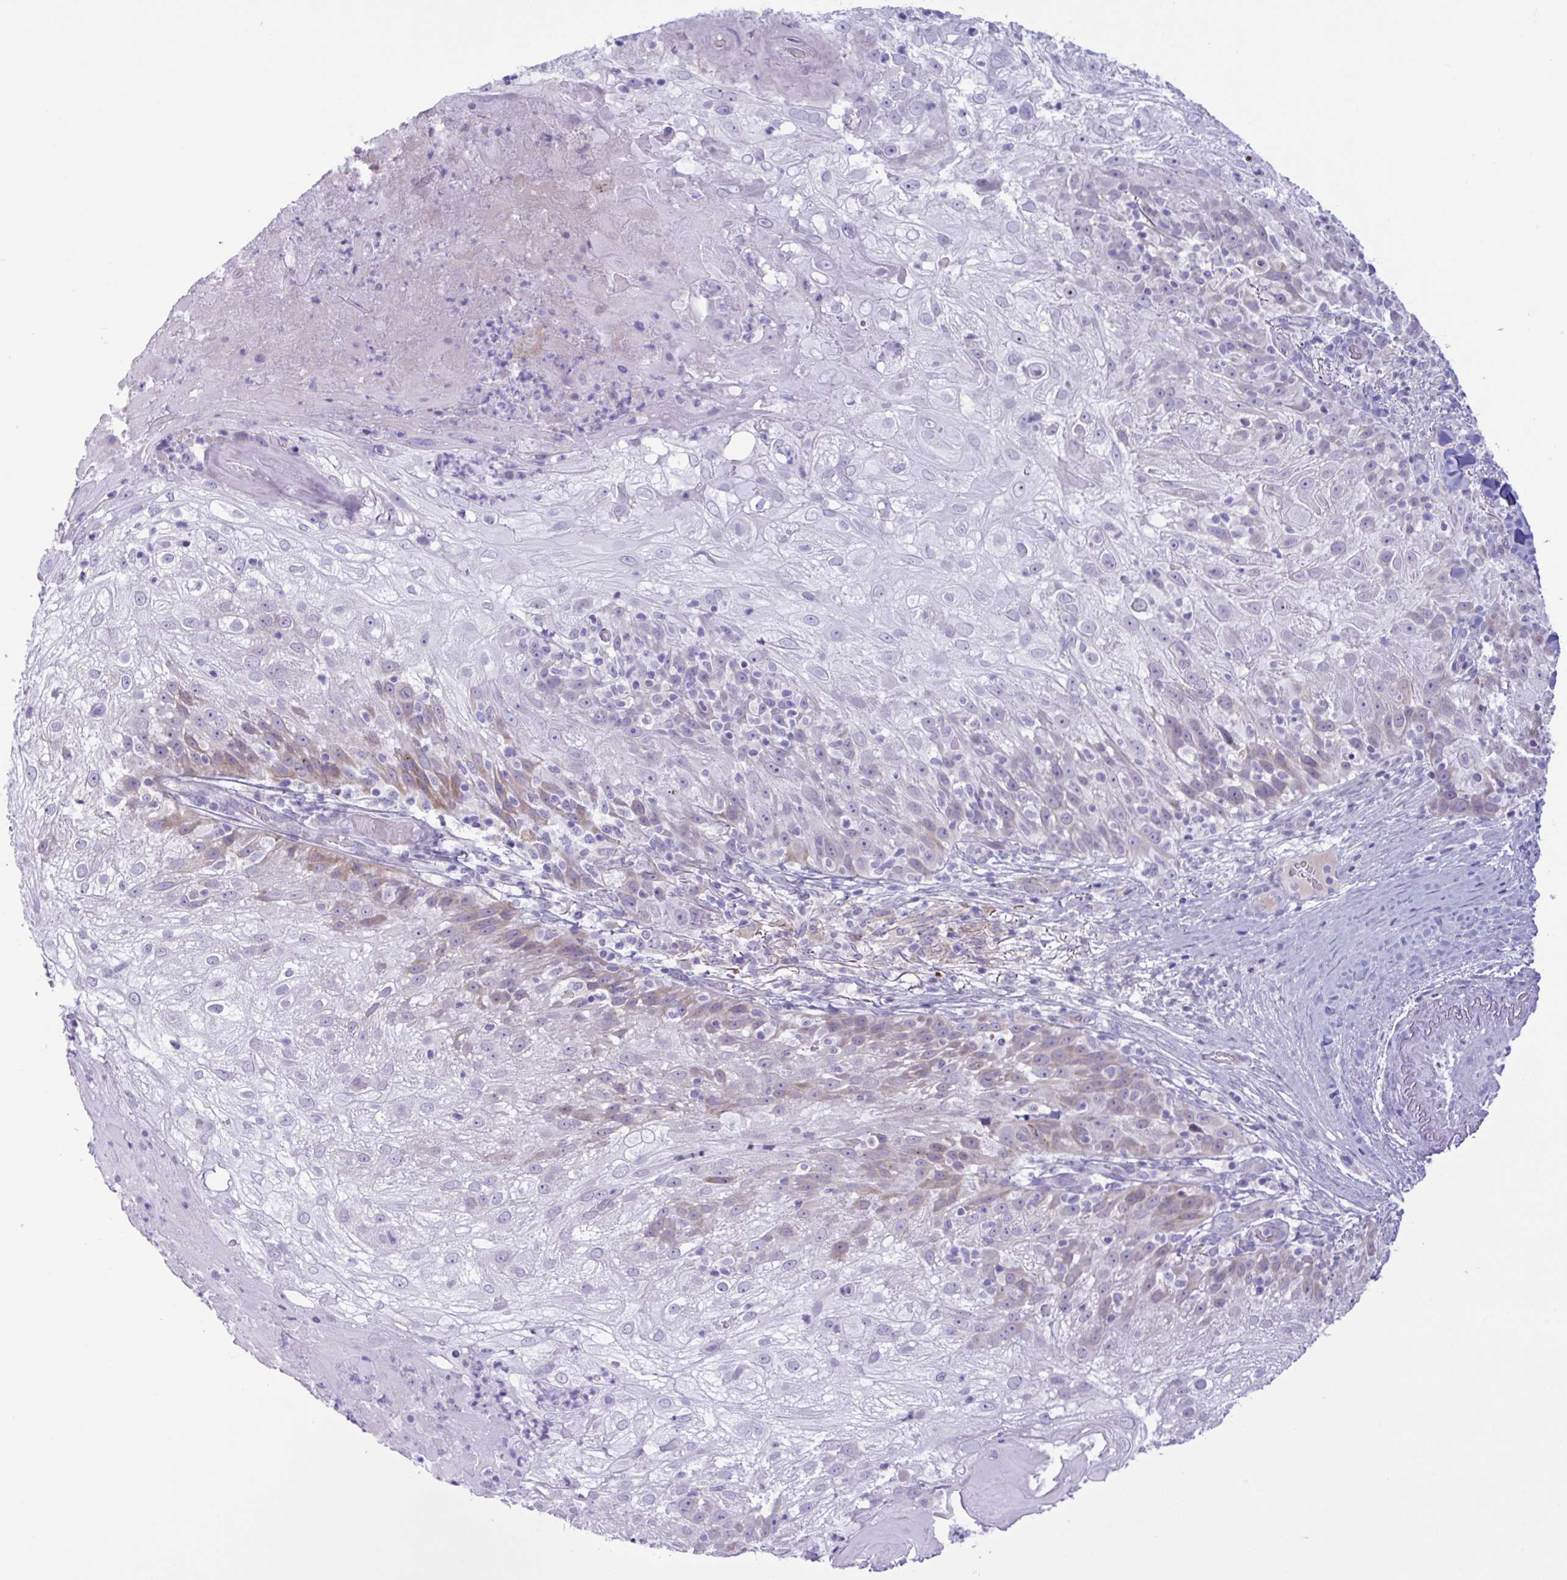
{"staining": {"intensity": "weak", "quantity": "<25%", "location": "cytoplasmic/membranous"}, "tissue": "skin cancer", "cell_type": "Tumor cells", "image_type": "cancer", "snomed": [{"axis": "morphology", "description": "Normal tissue, NOS"}, {"axis": "morphology", "description": "Squamous cell carcinoma, NOS"}, {"axis": "topography", "description": "Skin"}], "caption": "Immunohistochemistry image of neoplastic tissue: human squamous cell carcinoma (skin) stained with DAB (3,3'-diaminobenzidine) displays no significant protein expression in tumor cells.", "gene": "SREBF1", "patient": {"sex": "female", "age": 83}}